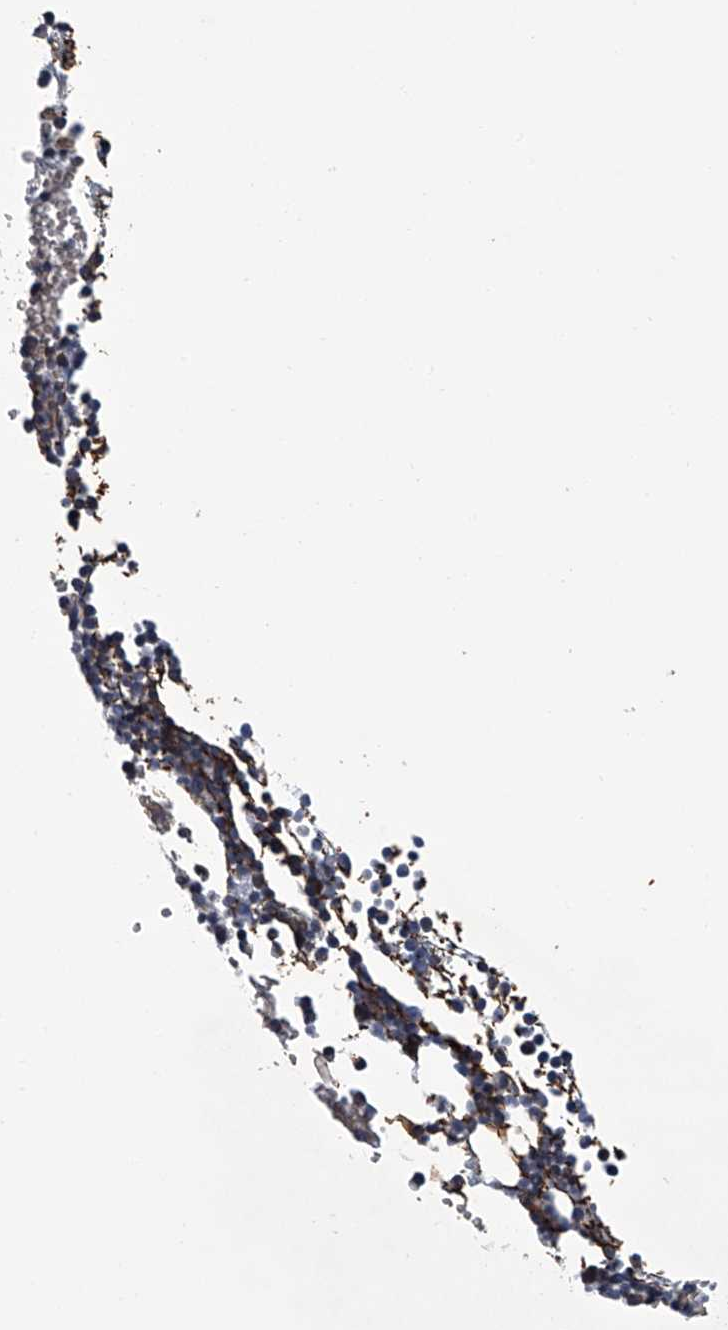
{"staining": {"intensity": "negative", "quantity": "none", "location": "none"}, "tissue": "bone marrow", "cell_type": "Hematopoietic cells", "image_type": "normal", "snomed": [{"axis": "morphology", "description": "Normal tissue, NOS"}, {"axis": "topography", "description": "Bone marrow"}], "caption": "IHC image of benign human bone marrow stained for a protein (brown), which shows no expression in hematopoietic cells.", "gene": "ABCG1", "patient": {"sex": "female", "age": 67}}